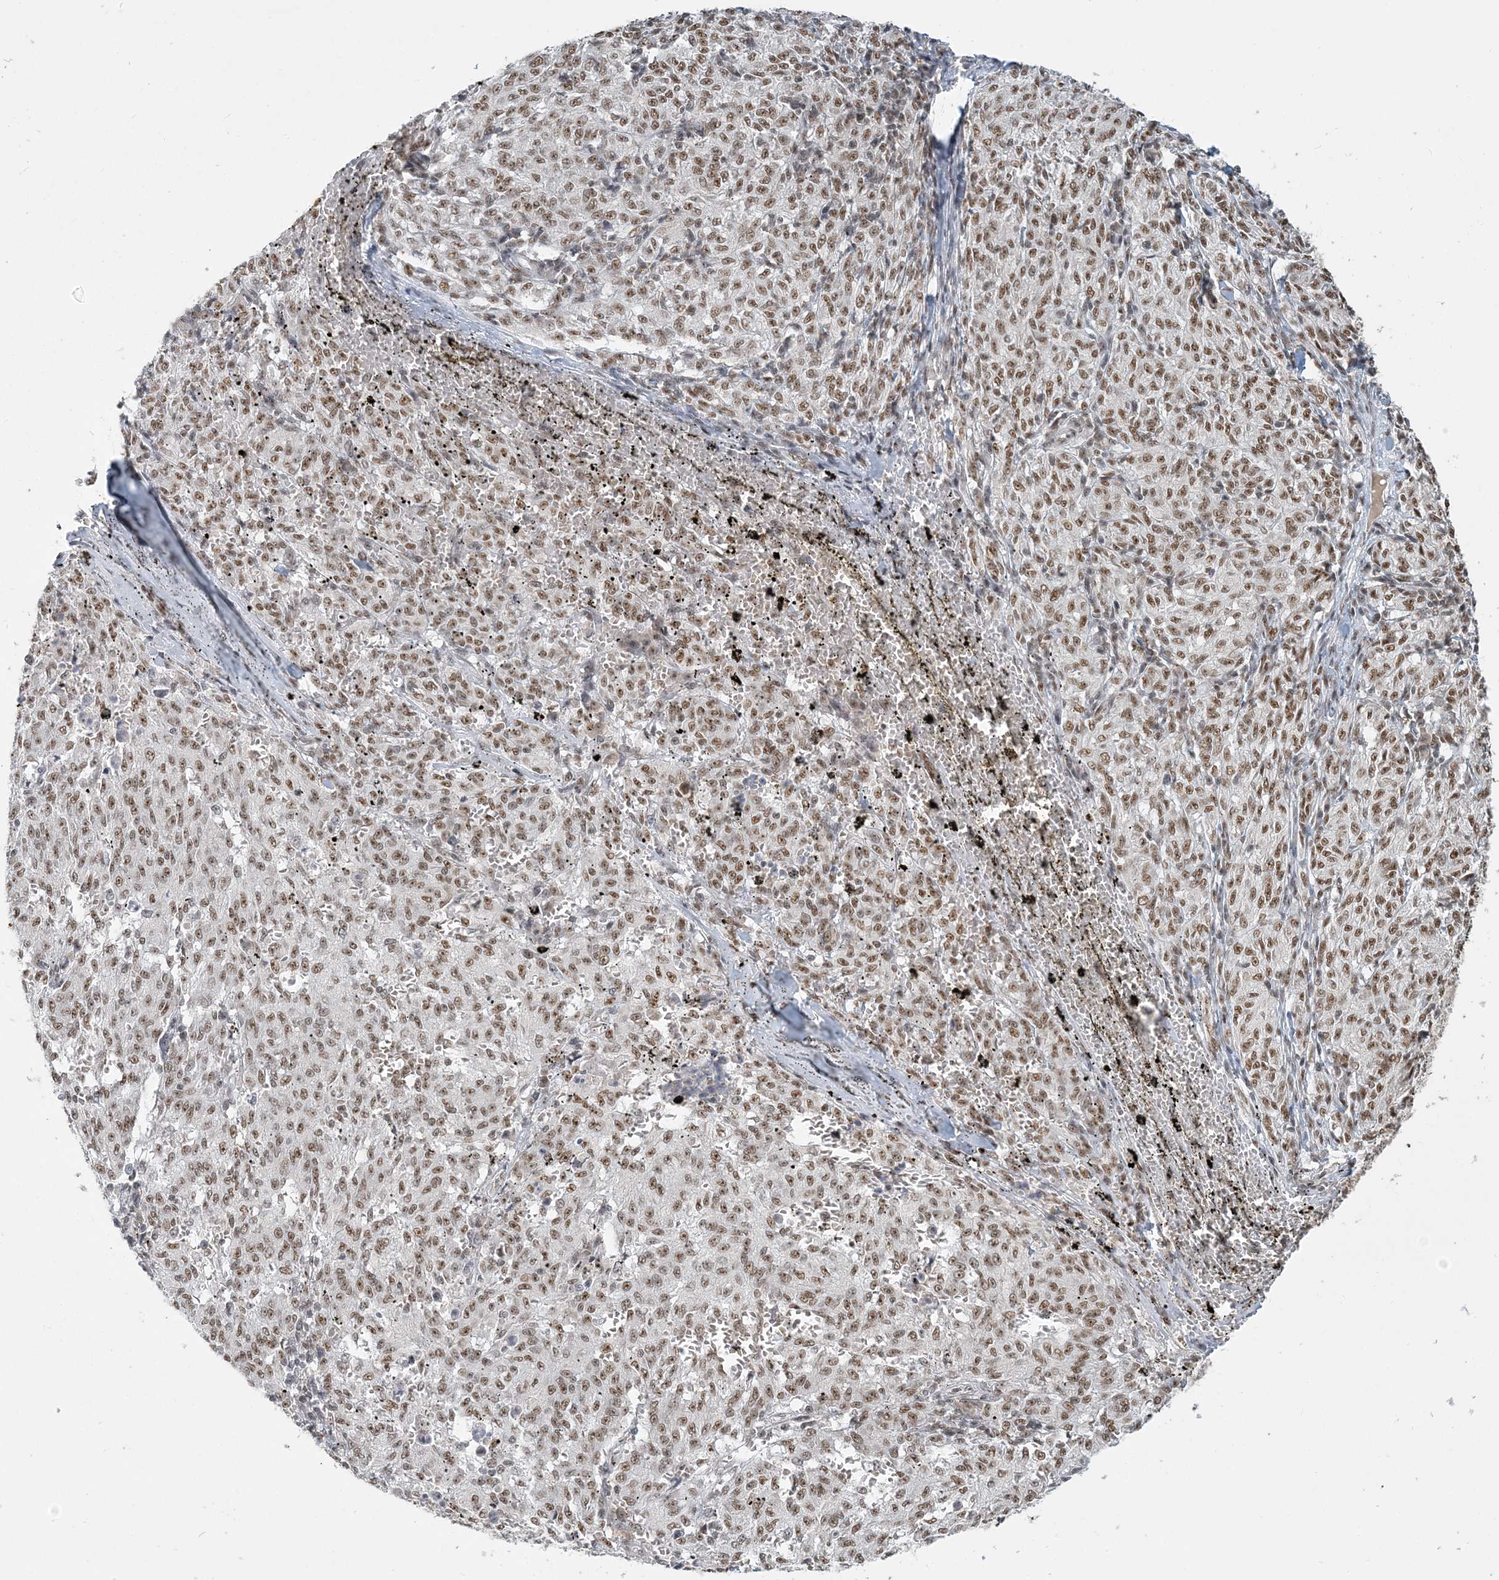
{"staining": {"intensity": "moderate", "quantity": "25%-75%", "location": "nuclear"}, "tissue": "melanoma", "cell_type": "Tumor cells", "image_type": "cancer", "snomed": [{"axis": "morphology", "description": "Malignant melanoma, NOS"}, {"axis": "topography", "description": "Skin"}], "caption": "Protein analysis of malignant melanoma tissue exhibits moderate nuclear expression in approximately 25%-75% of tumor cells.", "gene": "PLRG1", "patient": {"sex": "female", "age": 72}}